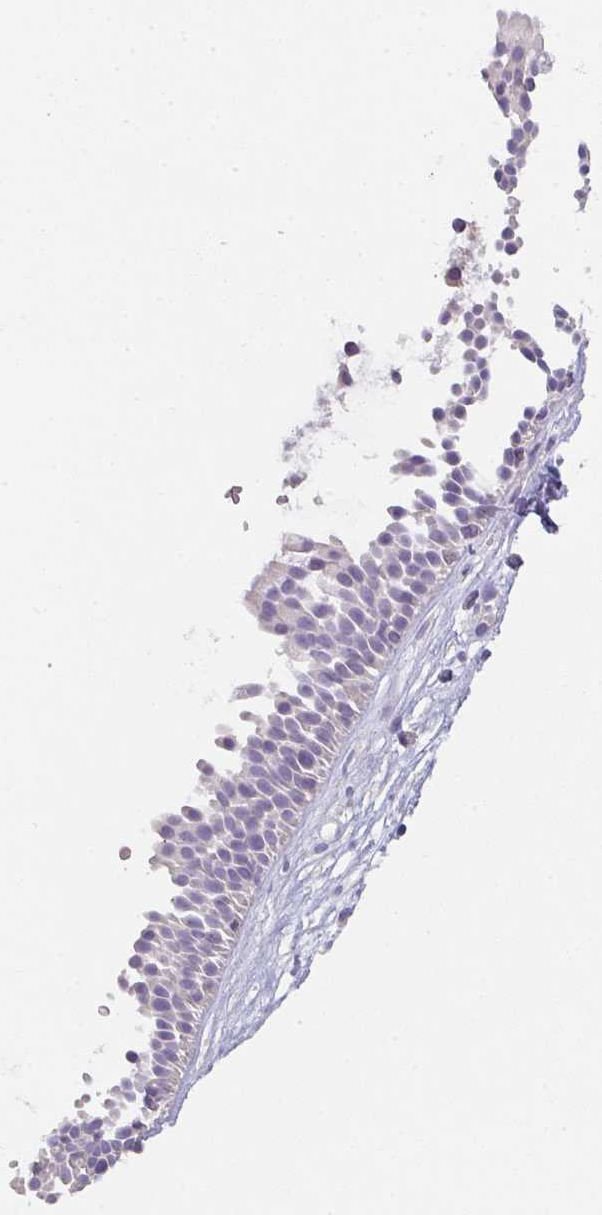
{"staining": {"intensity": "negative", "quantity": "none", "location": "none"}, "tissue": "nasopharynx", "cell_type": "Respiratory epithelial cells", "image_type": "normal", "snomed": [{"axis": "morphology", "description": "Normal tissue, NOS"}, {"axis": "topography", "description": "Nasopharynx"}], "caption": "This is an IHC photomicrograph of normal human nasopharynx. There is no positivity in respiratory epithelial cells.", "gene": "ZNF215", "patient": {"sex": "male", "age": 56}}